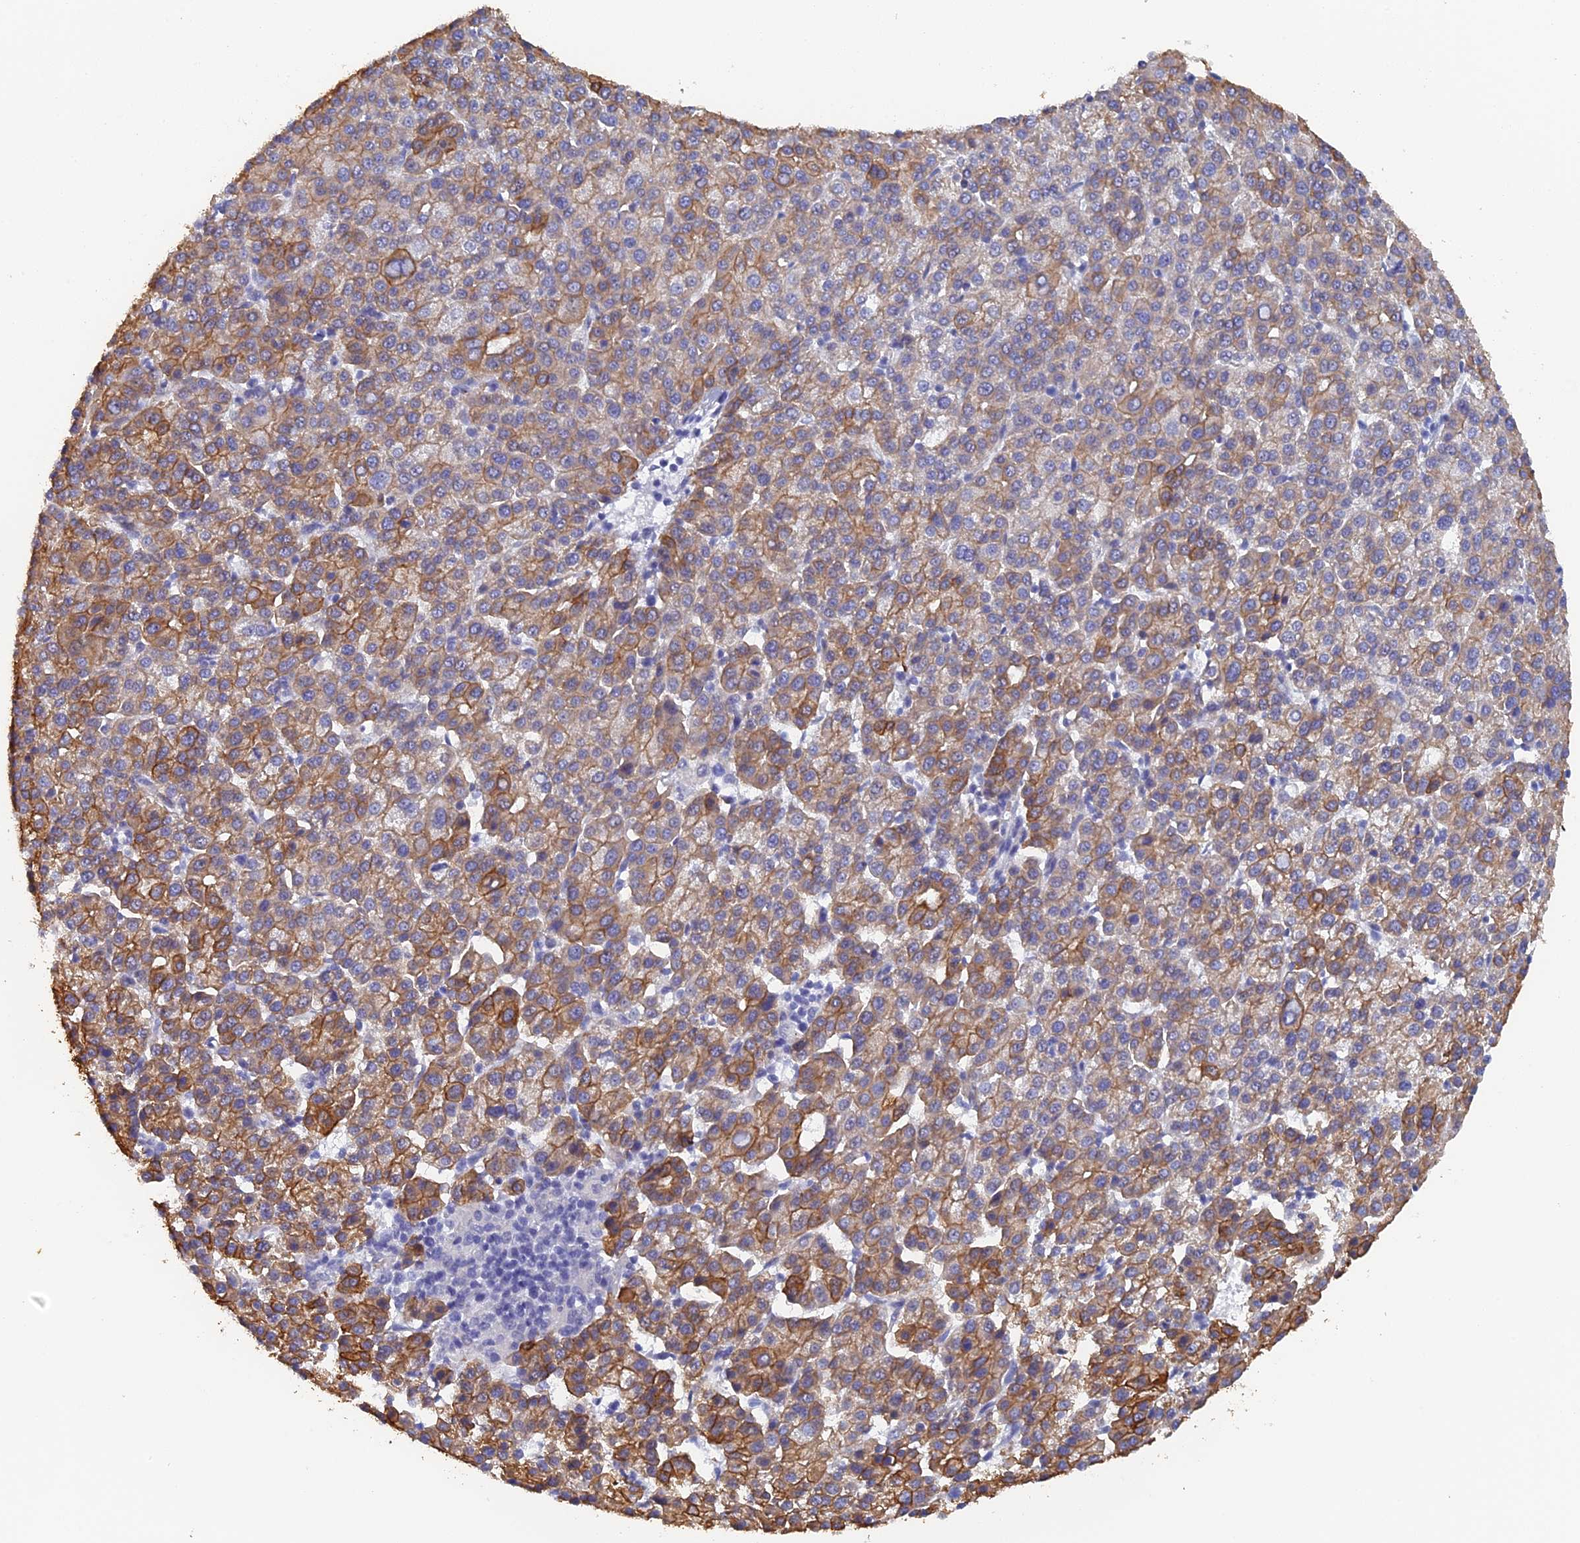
{"staining": {"intensity": "moderate", "quantity": "25%-75%", "location": "cytoplasmic/membranous"}, "tissue": "liver cancer", "cell_type": "Tumor cells", "image_type": "cancer", "snomed": [{"axis": "morphology", "description": "Carcinoma, Hepatocellular, NOS"}, {"axis": "topography", "description": "Liver"}], "caption": "A histopathology image of human liver cancer (hepatocellular carcinoma) stained for a protein displays moderate cytoplasmic/membranous brown staining in tumor cells.", "gene": "SRFBP1", "patient": {"sex": "female", "age": 58}}